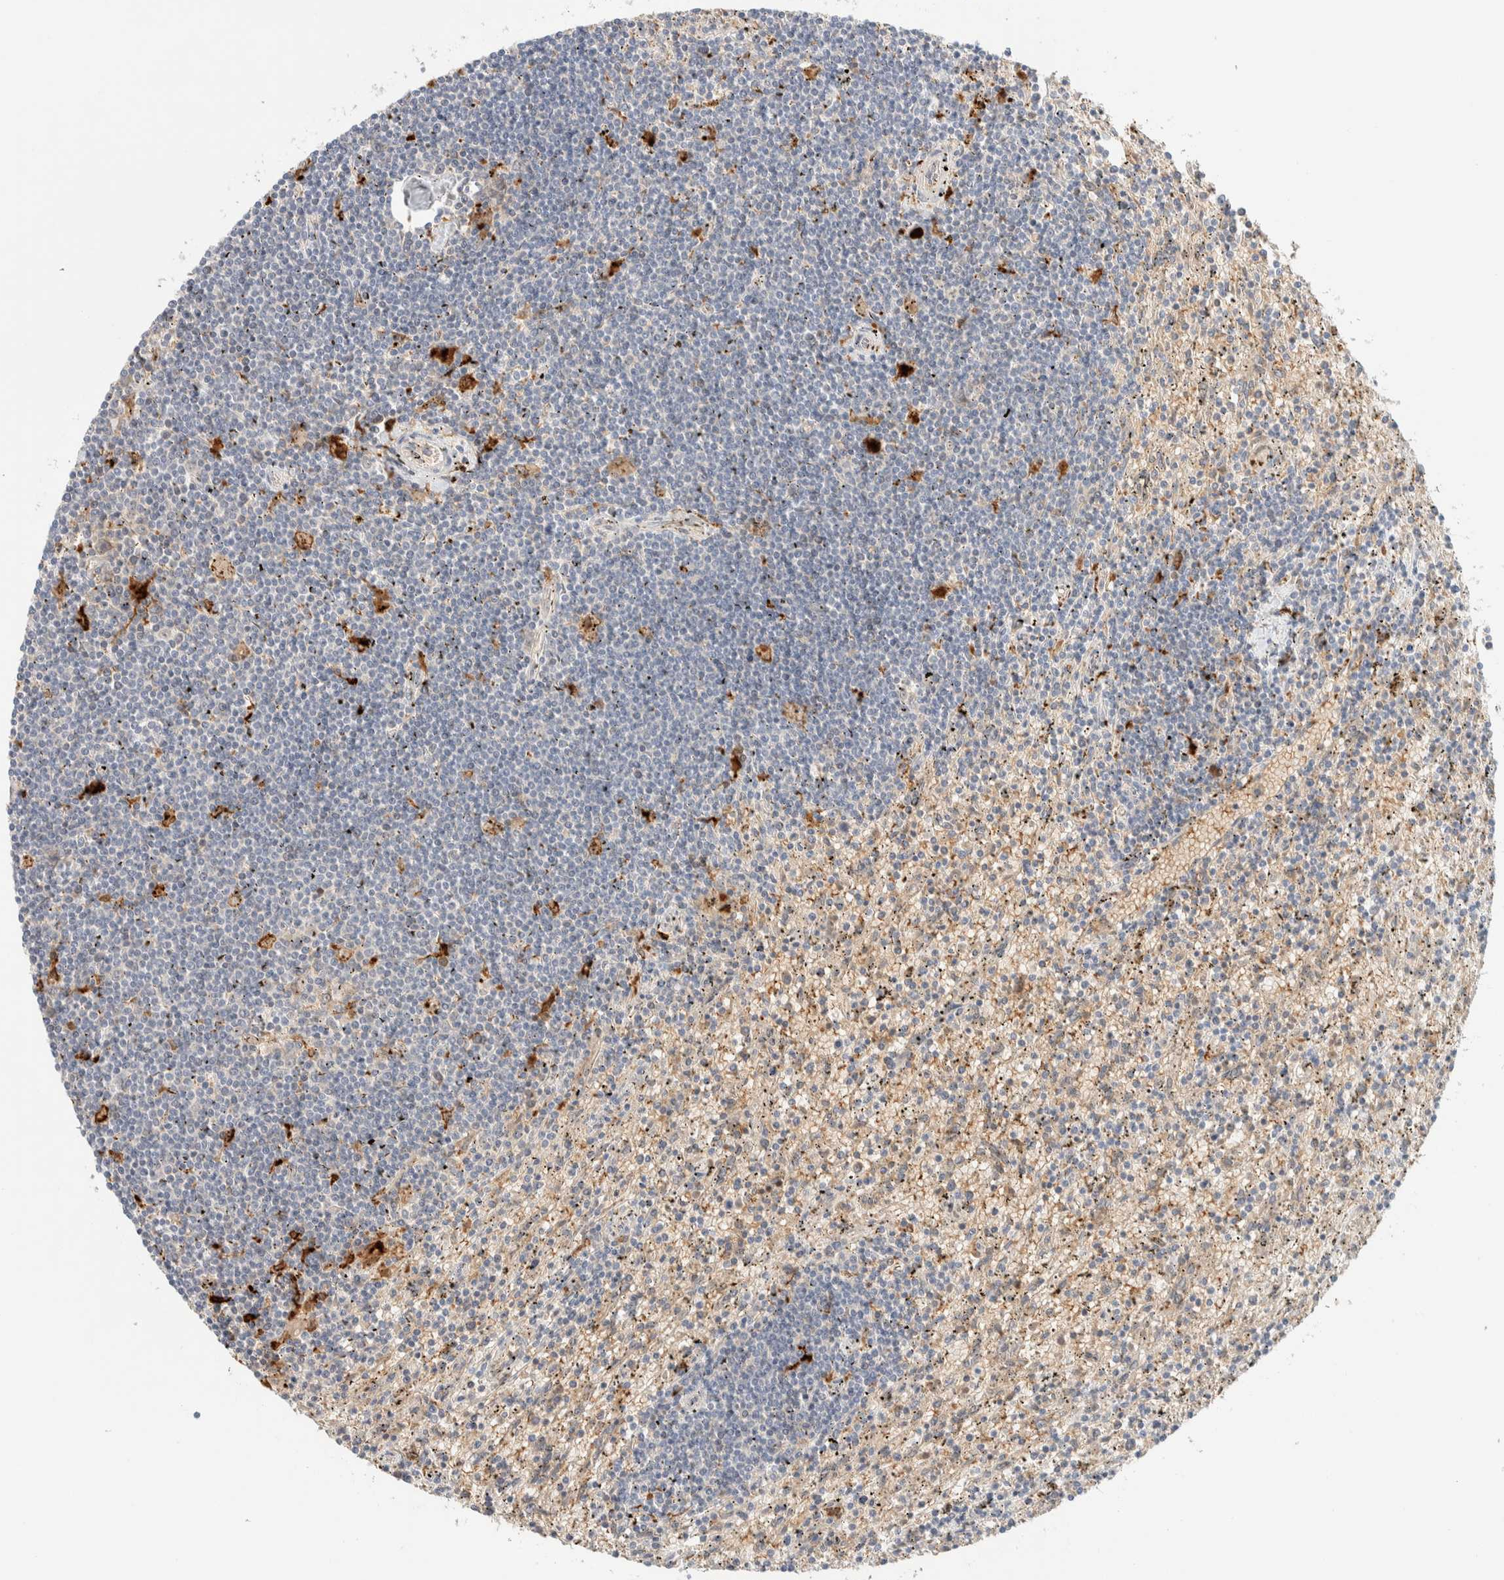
{"staining": {"intensity": "negative", "quantity": "none", "location": "none"}, "tissue": "lymphoma", "cell_type": "Tumor cells", "image_type": "cancer", "snomed": [{"axis": "morphology", "description": "Malignant lymphoma, non-Hodgkin's type, Low grade"}, {"axis": "topography", "description": "Spleen"}], "caption": "Immunohistochemistry micrograph of human lymphoma stained for a protein (brown), which exhibits no positivity in tumor cells.", "gene": "GCLM", "patient": {"sex": "male", "age": 76}}